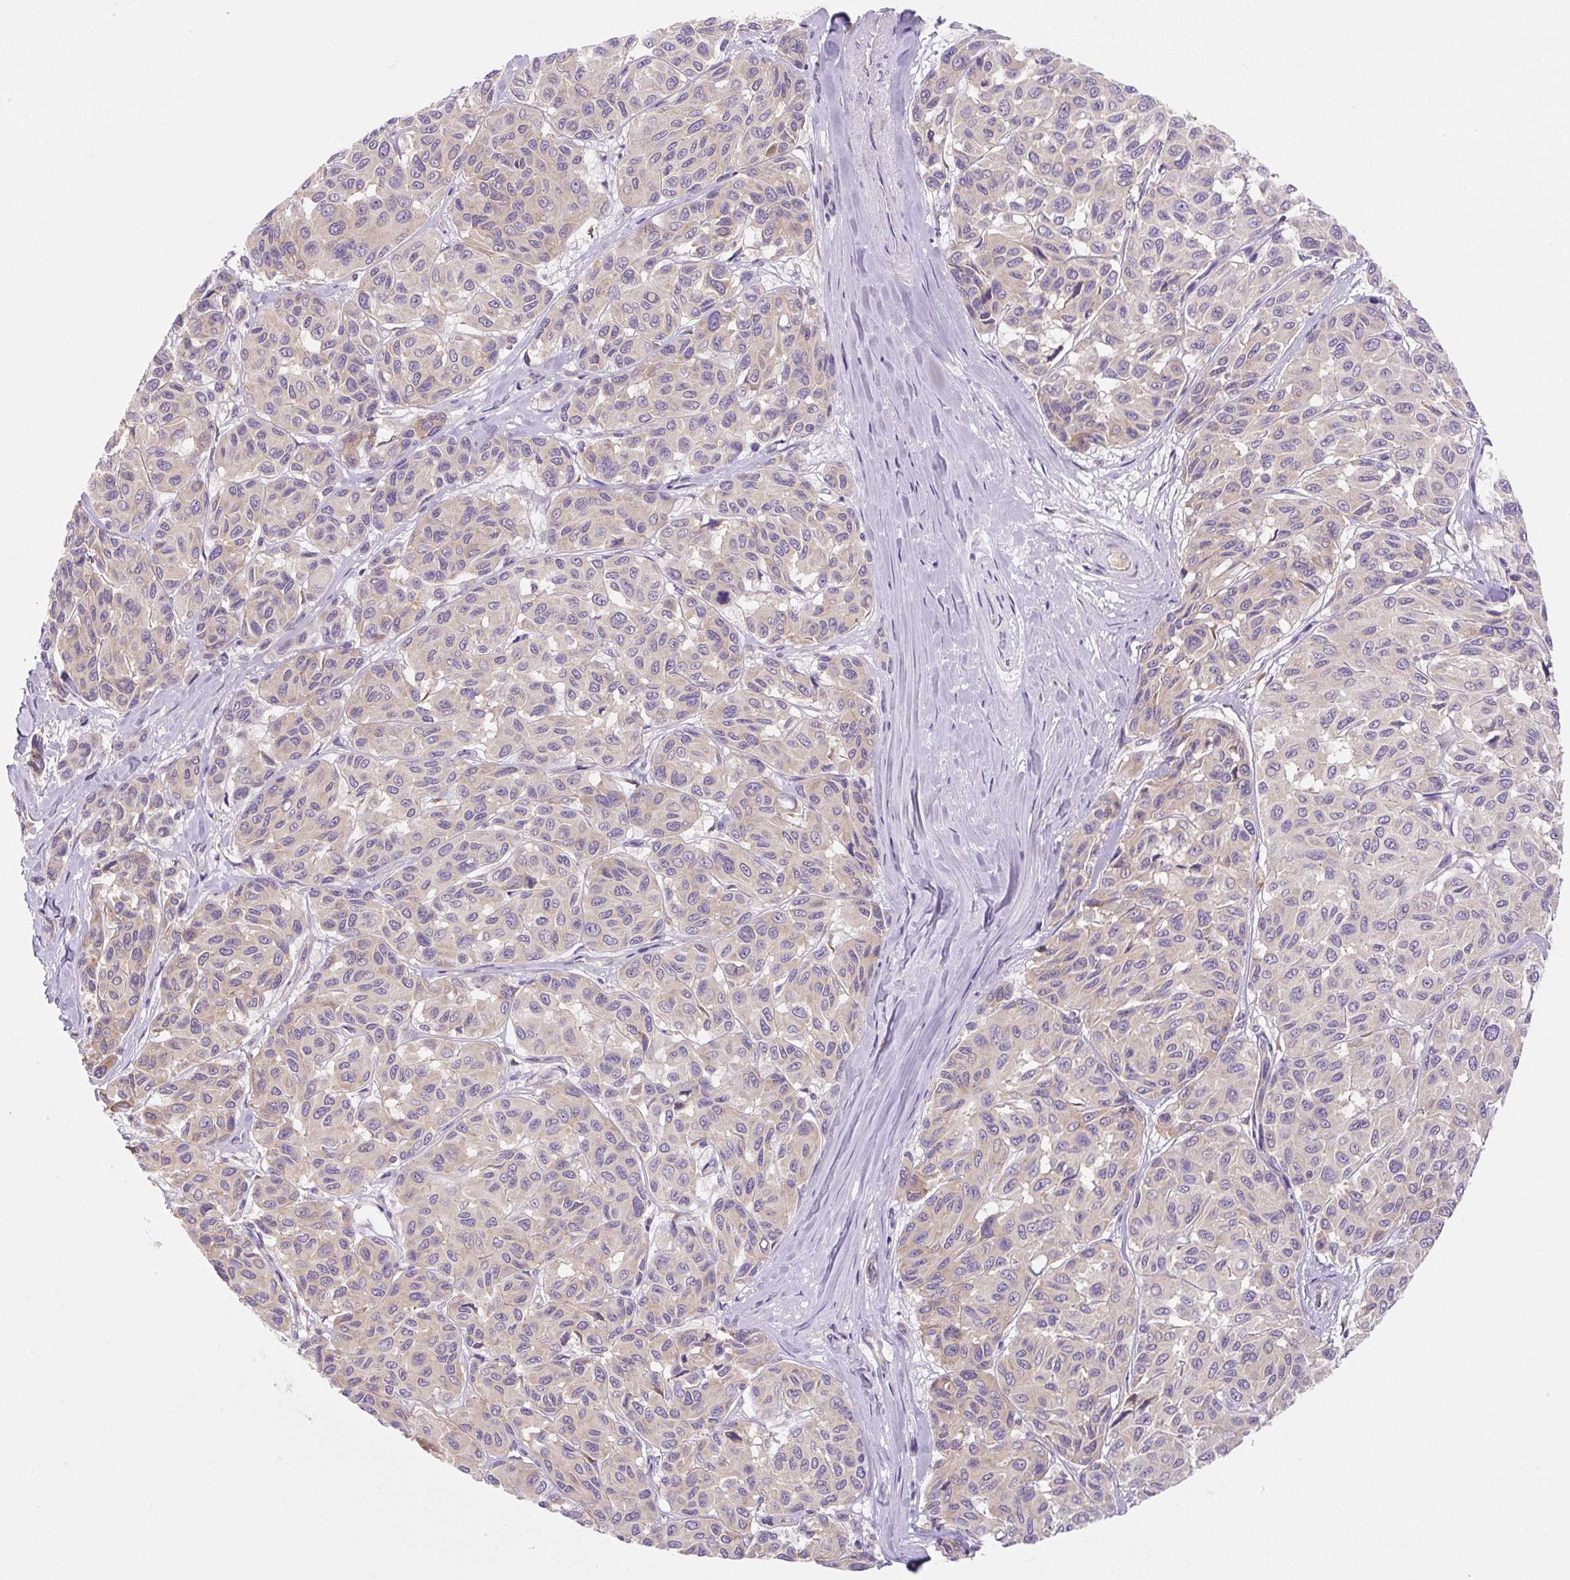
{"staining": {"intensity": "weak", "quantity": "25%-75%", "location": "cytoplasmic/membranous"}, "tissue": "melanoma", "cell_type": "Tumor cells", "image_type": "cancer", "snomed": [{"axis": "morphology", "description": "Malignant melanoma, NOS"}, {"axis": "topography", "description": "Skin"}], "caption": "Melanoma tissue reveals weak cytoplasmic/membranous staining in about 25%-75% of tumor cells, visualized by immunohistochemistry.", "gene": "RPL18A", "patient": {"sex": "female", "age": 66}}